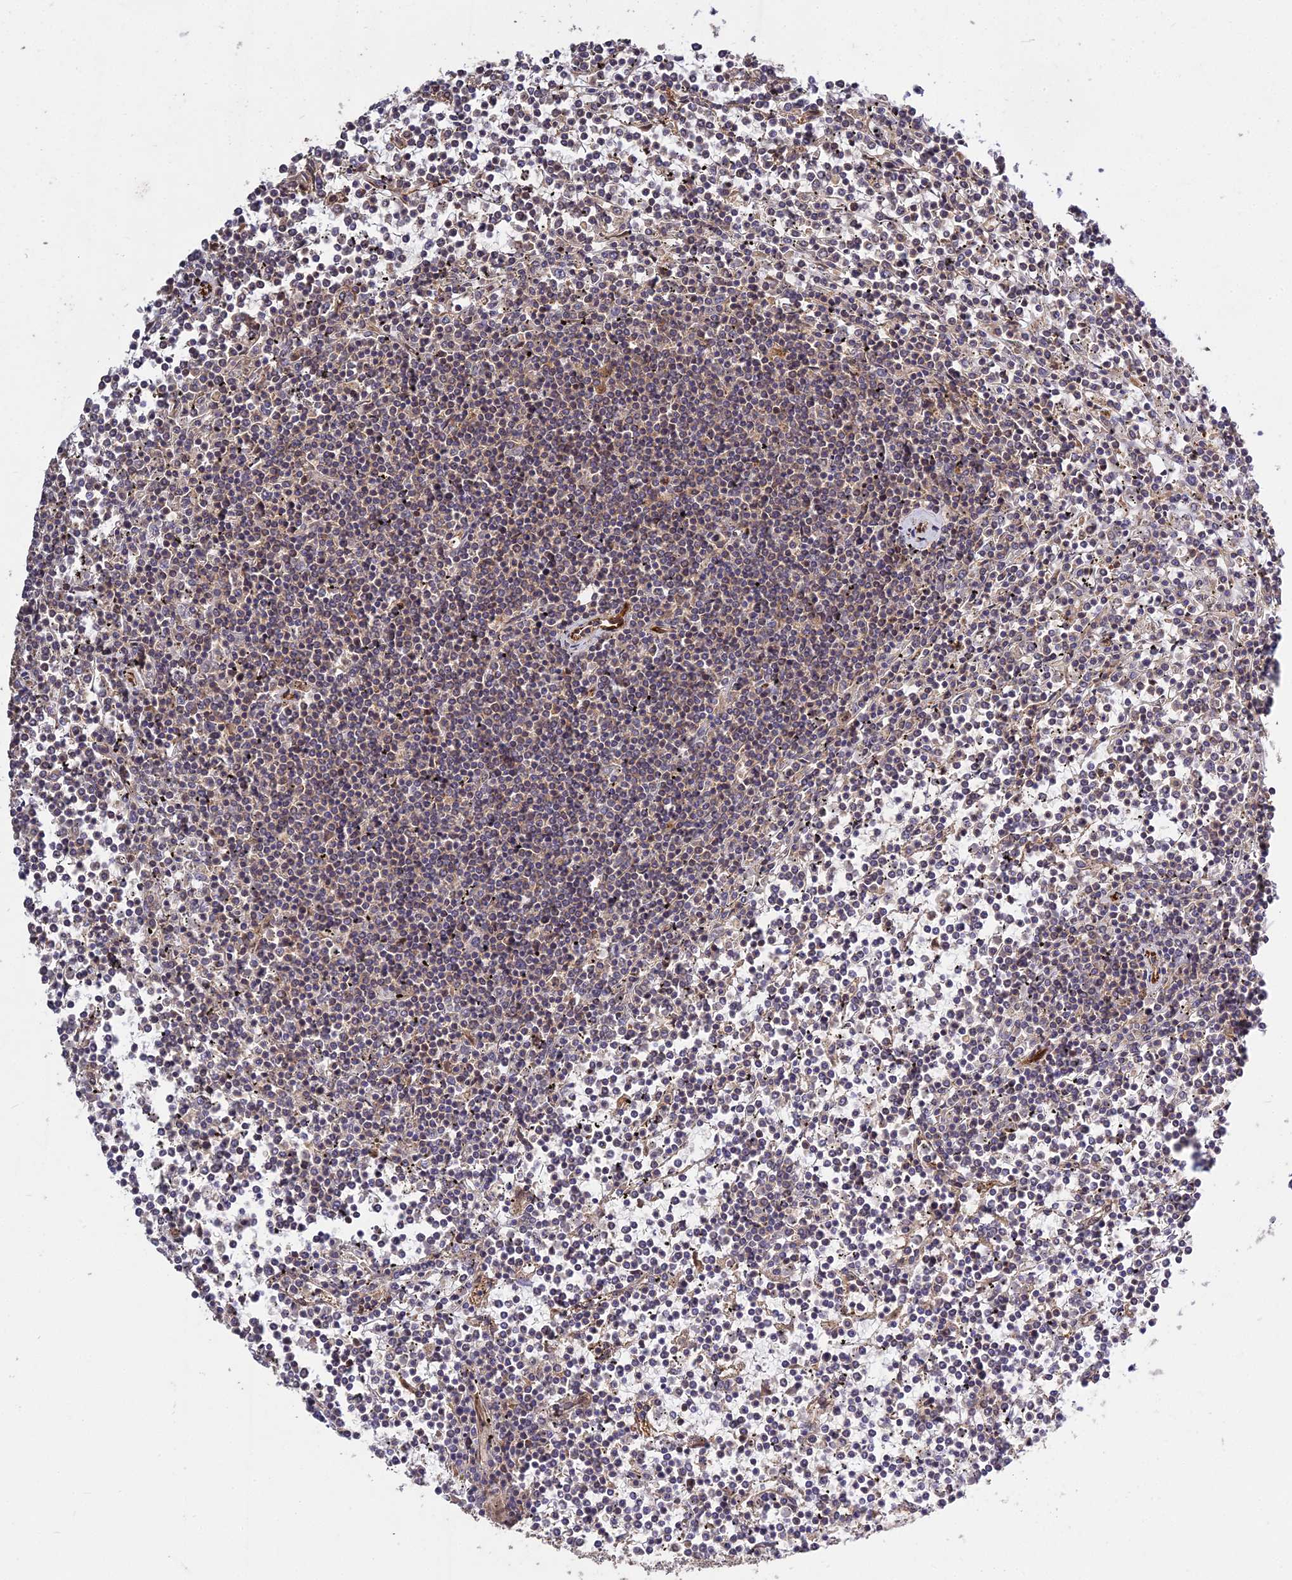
{"staining": {"intensity": "weak", "quantity": "25%-75%", "location": "cytoplasmic/membranous"}, "tissue": "lymphoma", "cell_type": "Tumor cells", "image_type": "cancer", "snomed": [{"axis": "morphology", "description": "Malignant lymphoma, non-Hodgkin's type, Low grade"}, {"axis": "topography", "description": "Spleen"}], "caption": "Immunohistochemical staining of malignant lymphoma, non-Hodgkin's type (low-grade) displays weak cytoplasmic/membranous protein expression in about 25%-75% of tumor cells. The staining was performed using DAB, with brown indicating positive protein expression. Nuclei are stained blue with hematoxylin.", "gene": "GRTP1", "patient": {"sex": "female", "age": 19}}